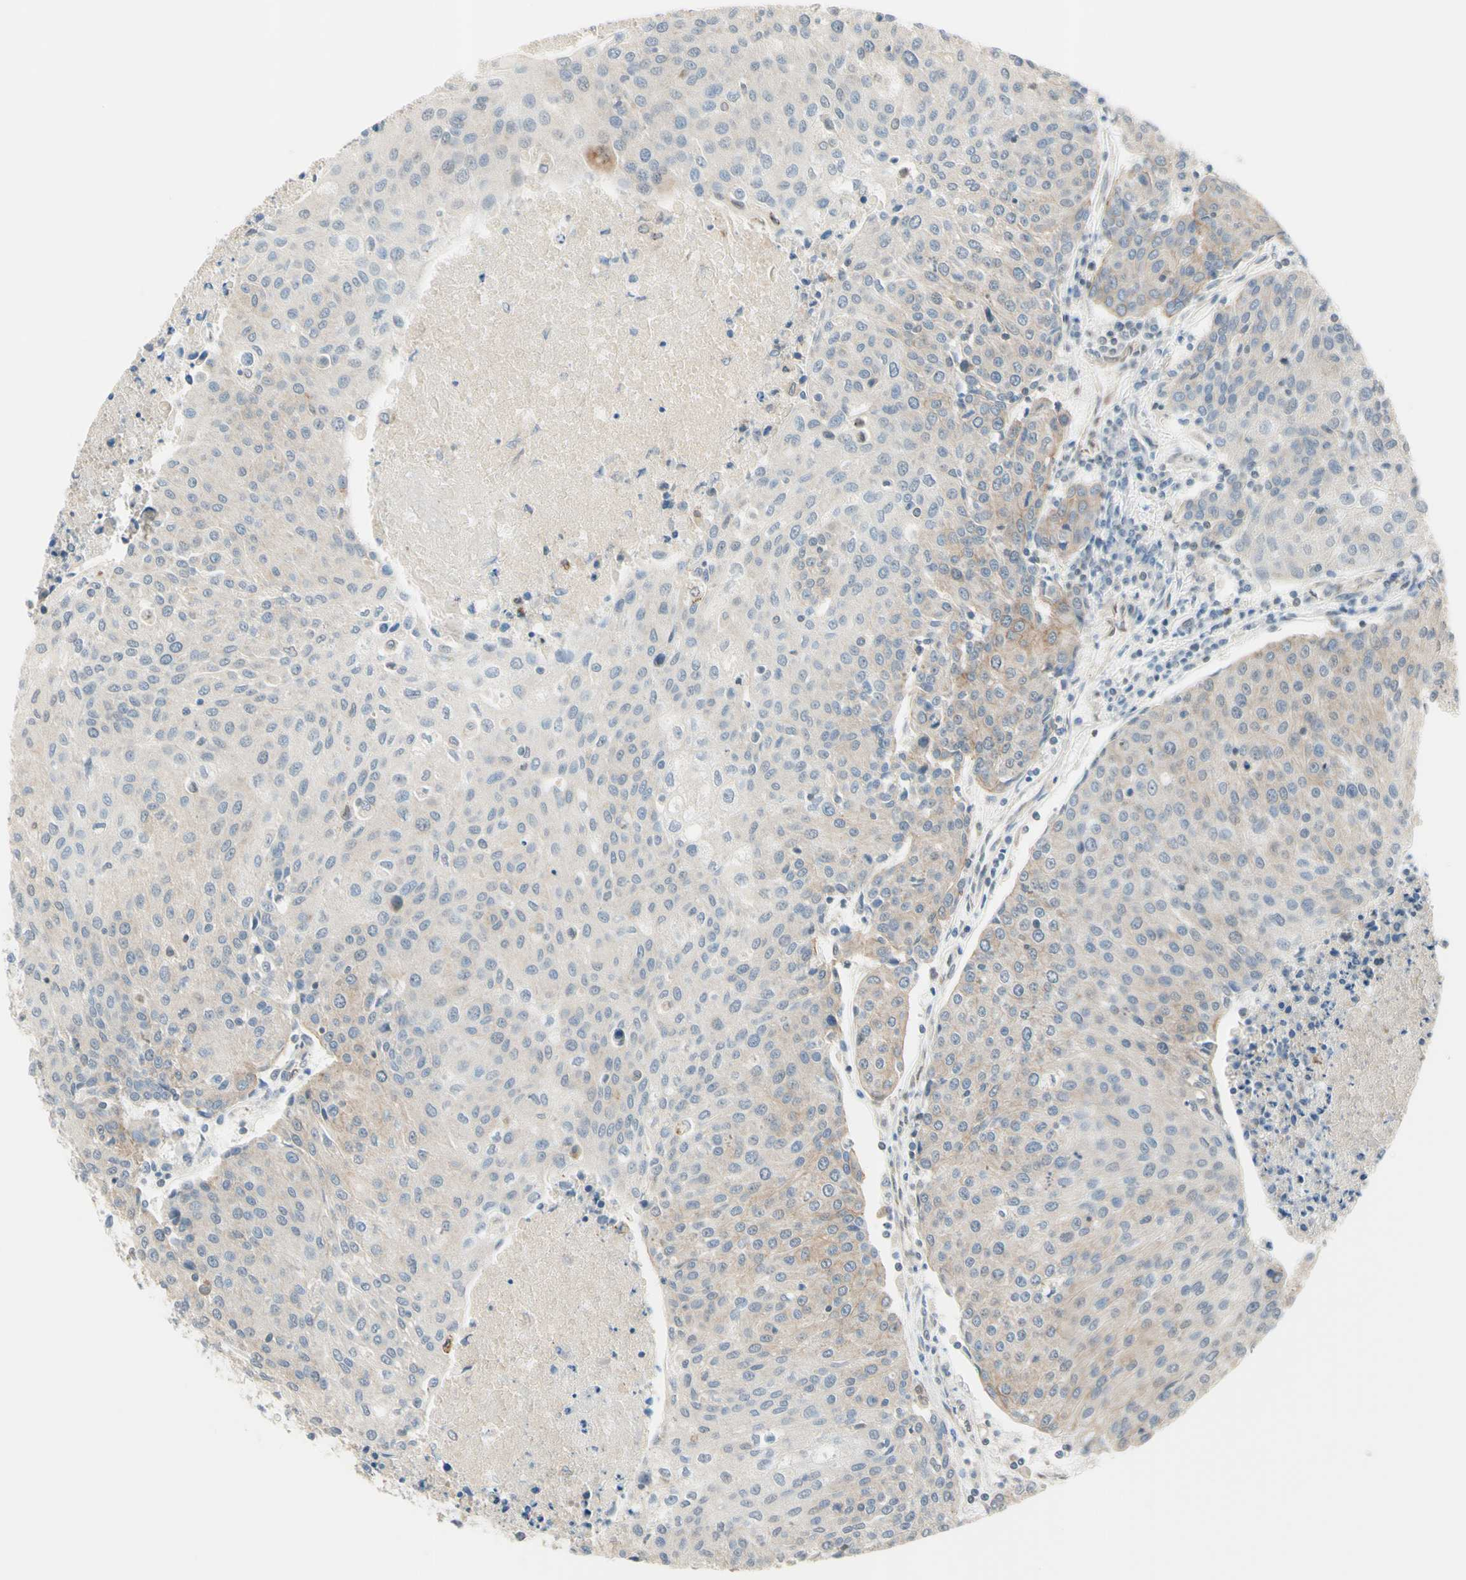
{"staining": {"intensity": "weak", "quantity": "25%-75%", "location": "cytoplasmic/membranous"}, "tissue": "urothelial cancer", "cell_type": "Tumor cells", "image_type": "cancer", "snomed": [{"axis": "morphology", "description": "Urothelial carcinoma, High grade"}, {"axis": "topography", "description": "Urinary bladder"}], "caption": "The micrograph exhibits staining of urothelial carcinoma (high-grade), revealing weak cytoplasmic/membranous protein positivity (brown color) within tumor cells.", "gene": "TRAF2", "patient": {"sex": "female", "age": 85}}